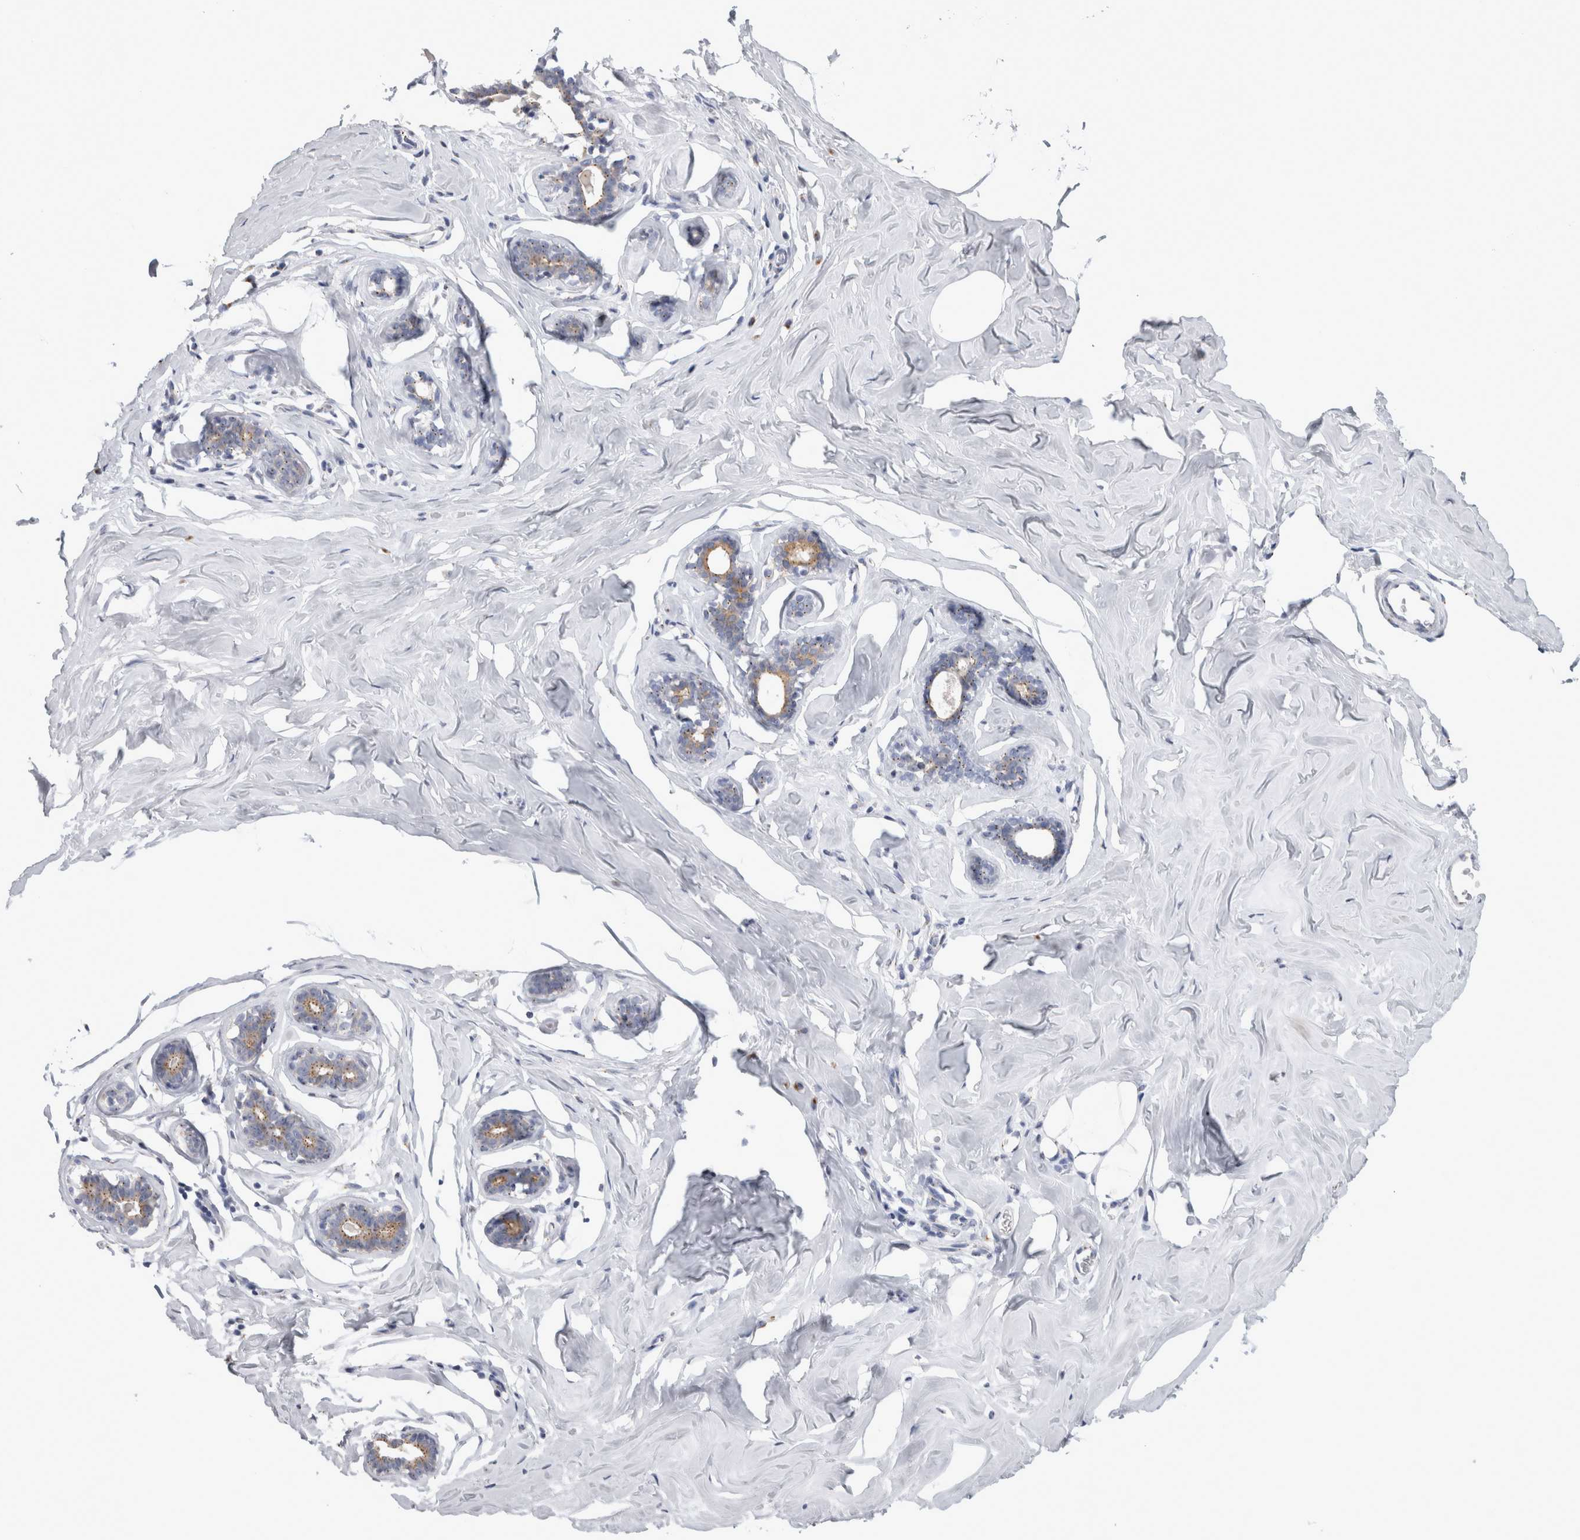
{"staining": {"intensity": "negative", "quantity": "none", "location": "none"}, "tissue": "adipose tissue", "cell_type": "Adipocytes", "image_type": "normal", "snomed": [{"axis": "morphology", "description": "Normal tissue, NOS"}, {"axis": "morphology", "description": "Fibrosis, NOS"}, {"axis": "topography", "description": "Breast"}, {"axis": "topography", "description": "Adipose tissue"}], "caption": "DAB immunohistochemical staining of normal human adipose tissue exhibits no significant staining in adipocytes. Nuclei are stained in blue.", "gene": "AKAP9", "patient": {"sex": "female", "age": 39}}